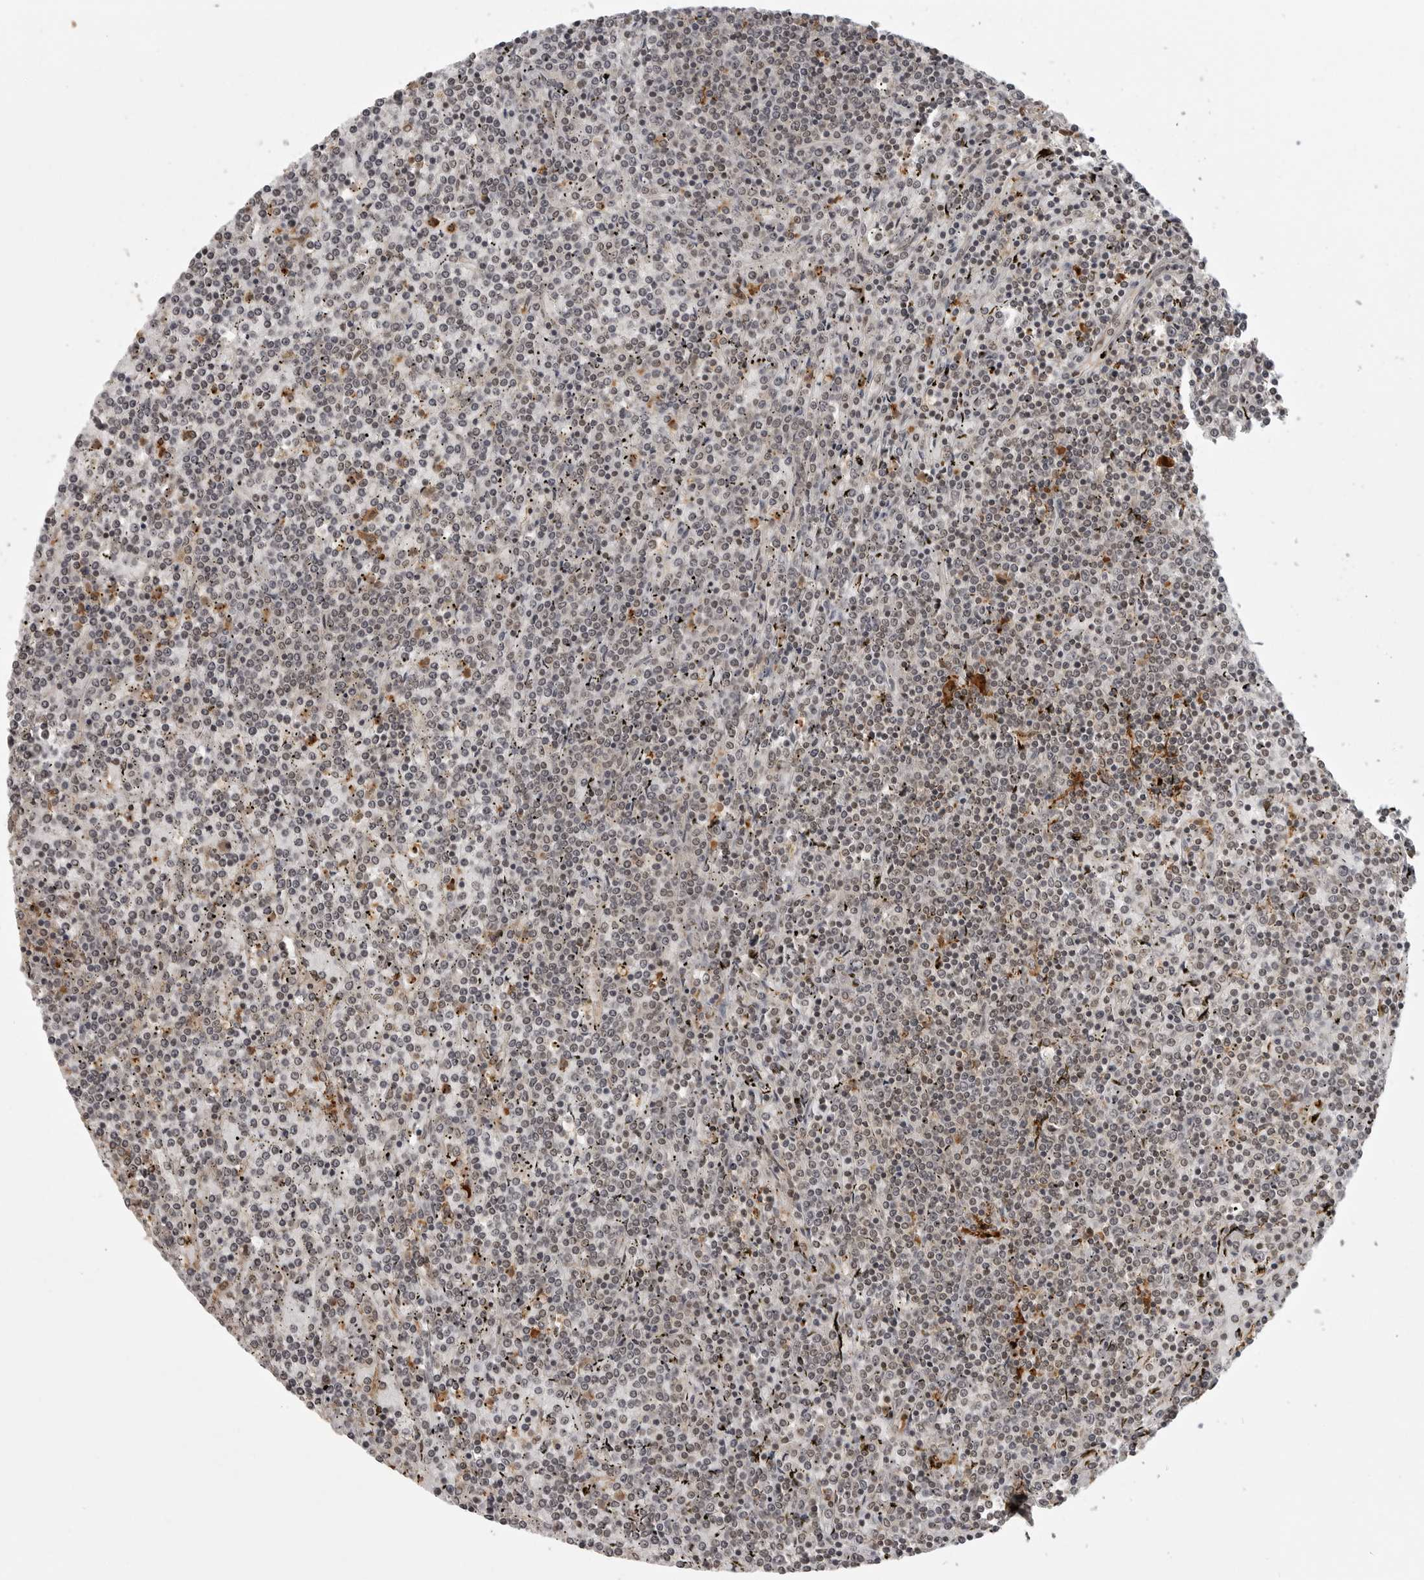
{"staining": {"intensity": "moderate", "quantity": "<25%", "location": "cytoplasmic/membranous,nuclear"}, "tissue": "lymphoma", "cell_type": "Tumor cells", "image_type": "cancer", "snomed": [{"axis": "morphology", "description": "Malignant lymphoma, non-Hodgkin's type, Low grade"}, {"axis": "topography", "description": "Spleen"}], "caption": "Low-grade malignant lymphoma, non-Hodgkin's type tissue displays moderate cytoplasmic/membranous and nuclear expression in approximately <25% of tumor cells (DAB (3,3'-diaminobenzidine) IHC with brightfield microscopy, high magnification).", "gene": "PEG3", "patient": {"sex": "female", "age": 19}}